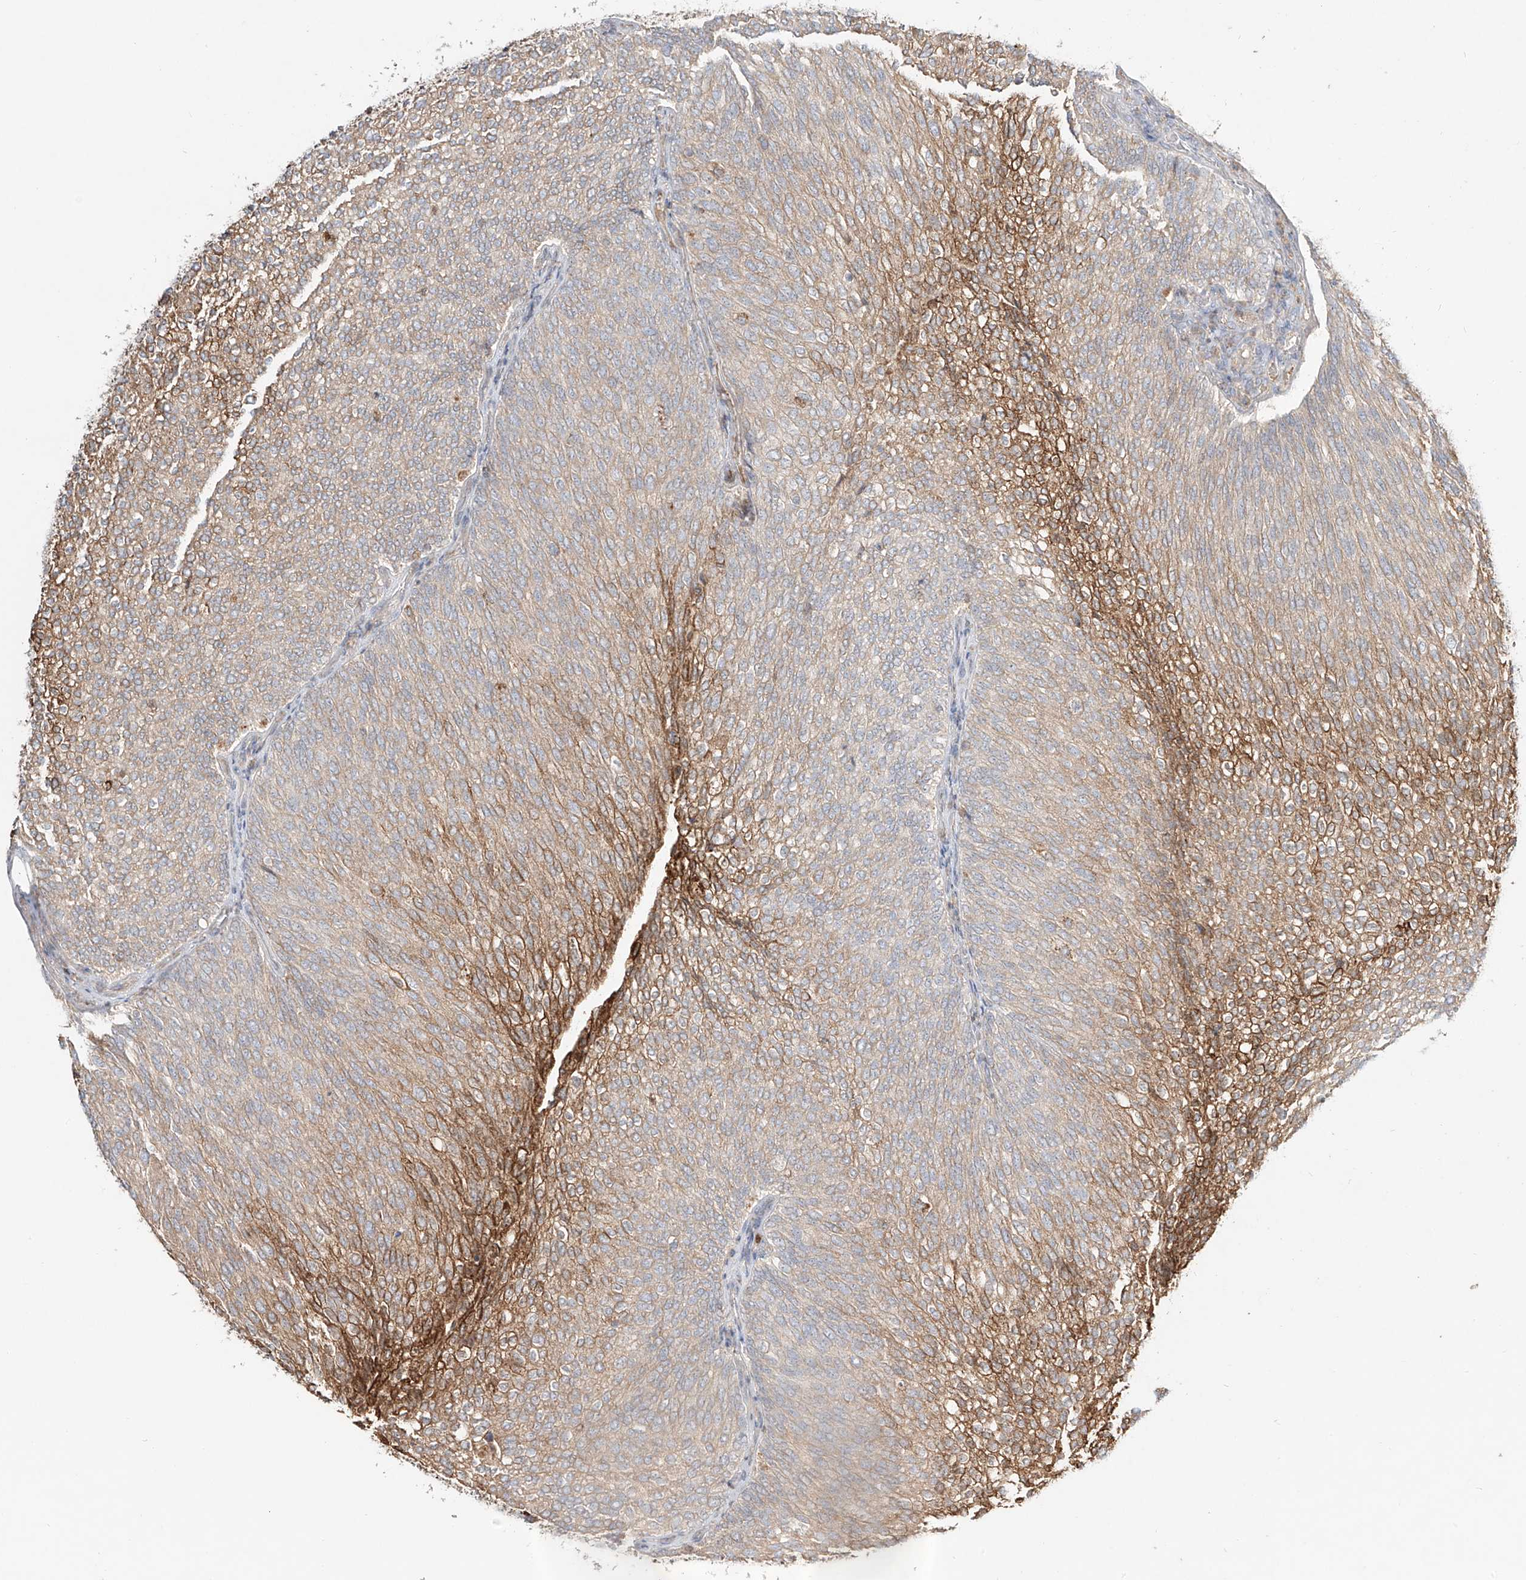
{"staining": {"intensity": "moderate", "quantity": ">75%", "location": "cytoplasmic/membranous"}, "tissue": "urothelial cancer", "cell_type": "Tumor cells", "image_type": "cancer", "snomed": [{"axis": "morphology", "description": "Urothelial carcinoma, Low grade"}, {"axis": "topography", "description": "Urinary bladder"}], "caption": "Tumor cells display medium levels of moderate cytoplasmic/membranous expression in approximately >75% of cells in human low-grade urothelial carcinoma.", "gene": "ERO1A", "patient": {"sex": "female", "age": 79}}